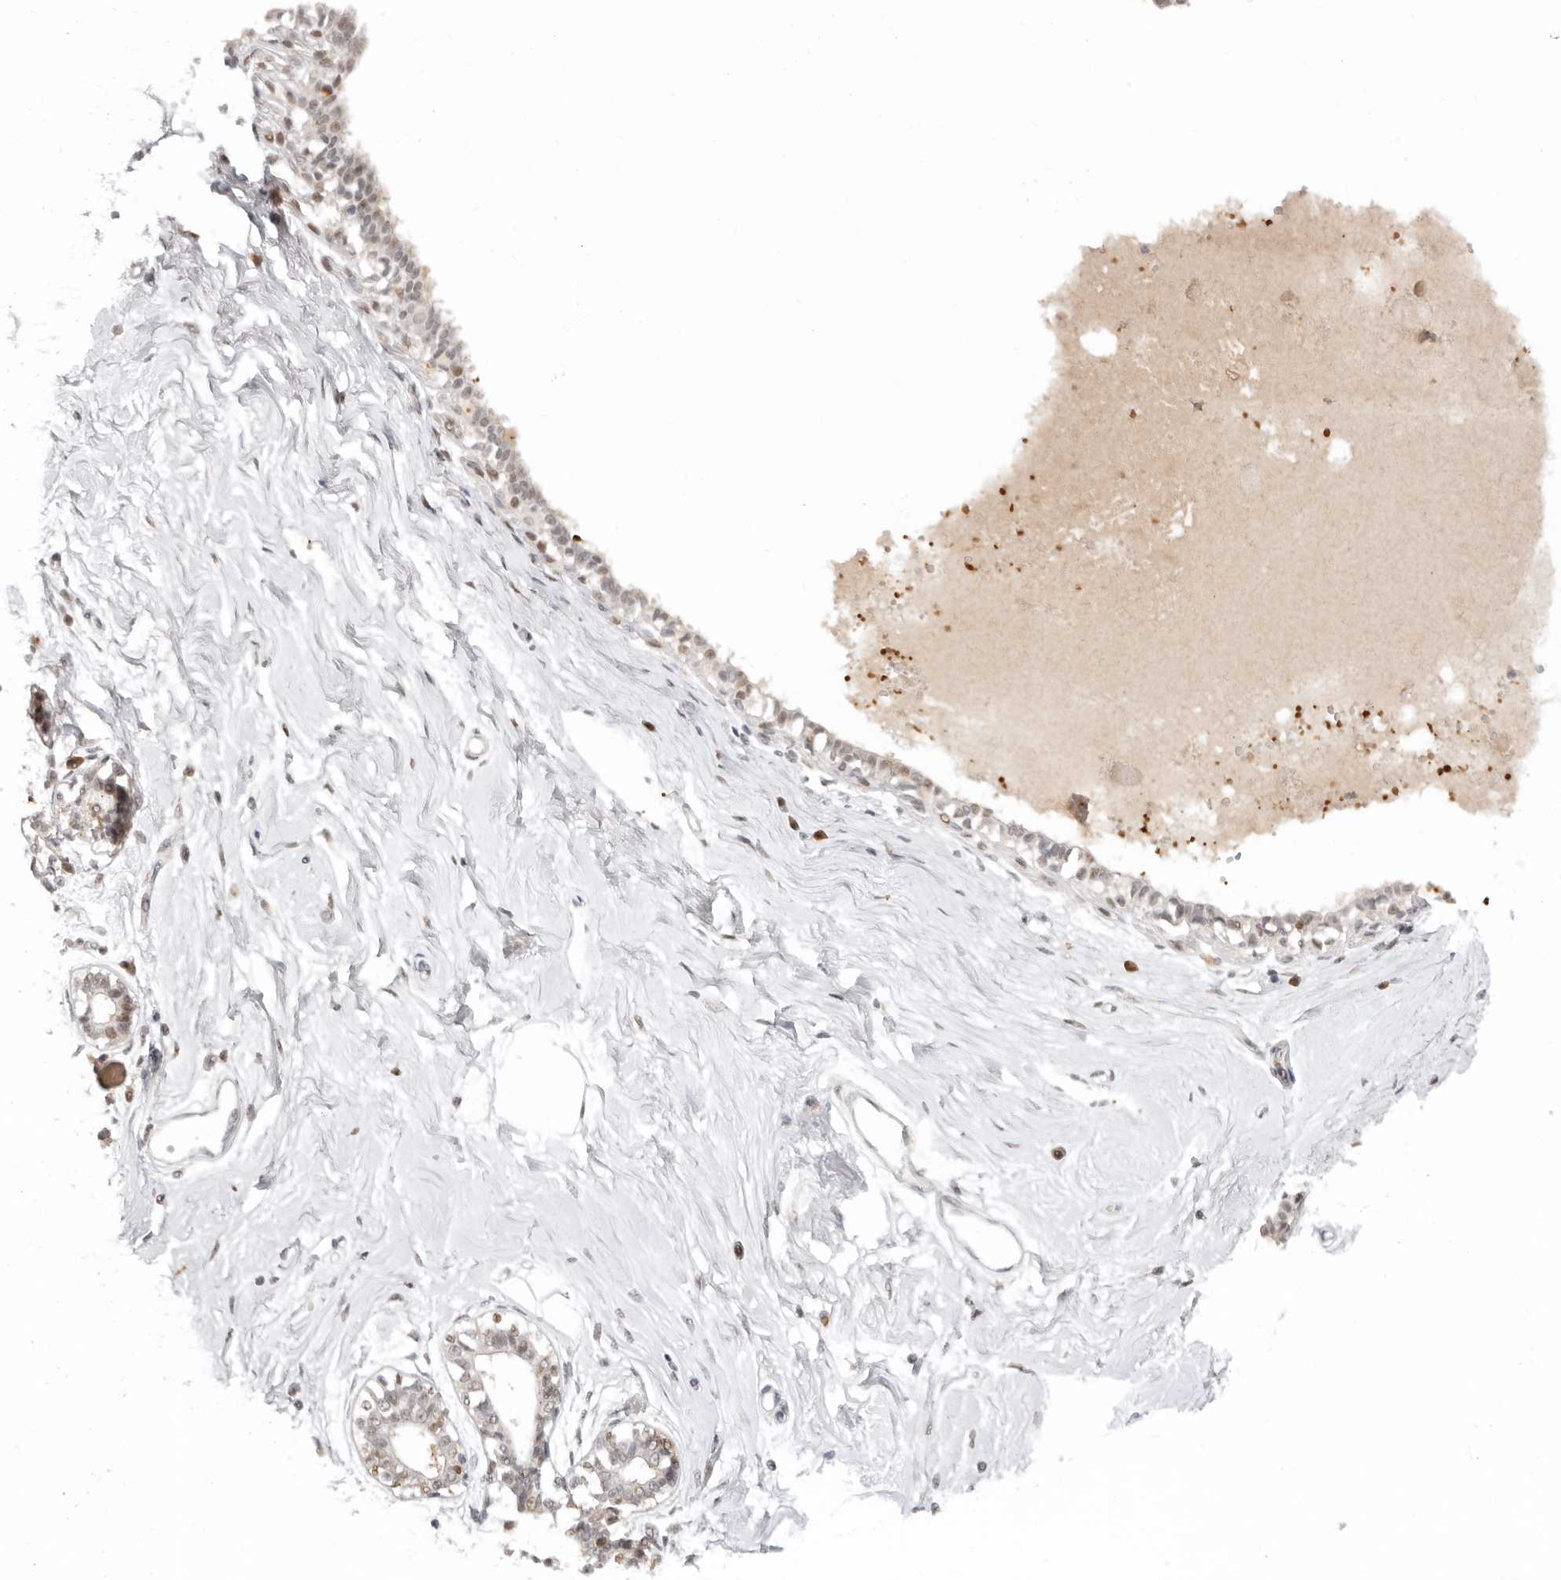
{"staining": {"intensity": "moderate", "quantity": "25%-75%", "location": "cytoplasmic/membranous,nuclear"}, "tissue": "breast", "cell_type": "Glandular cells", "image_type": "normal", "snomed": [{"axis": "morphology", "description": "Normal tissue, NOS"}, {"axis": "topography", "description": "Breast"}], "caption": "Immunohistochemistry of unremarkable human breast exhibits medium levels of moderate cytoplasmic/membranous,nuclear staining in about 25%-75% of glandular cells.", "gene": "LARP7", "patient": {"sex": "female", "age": 45}}